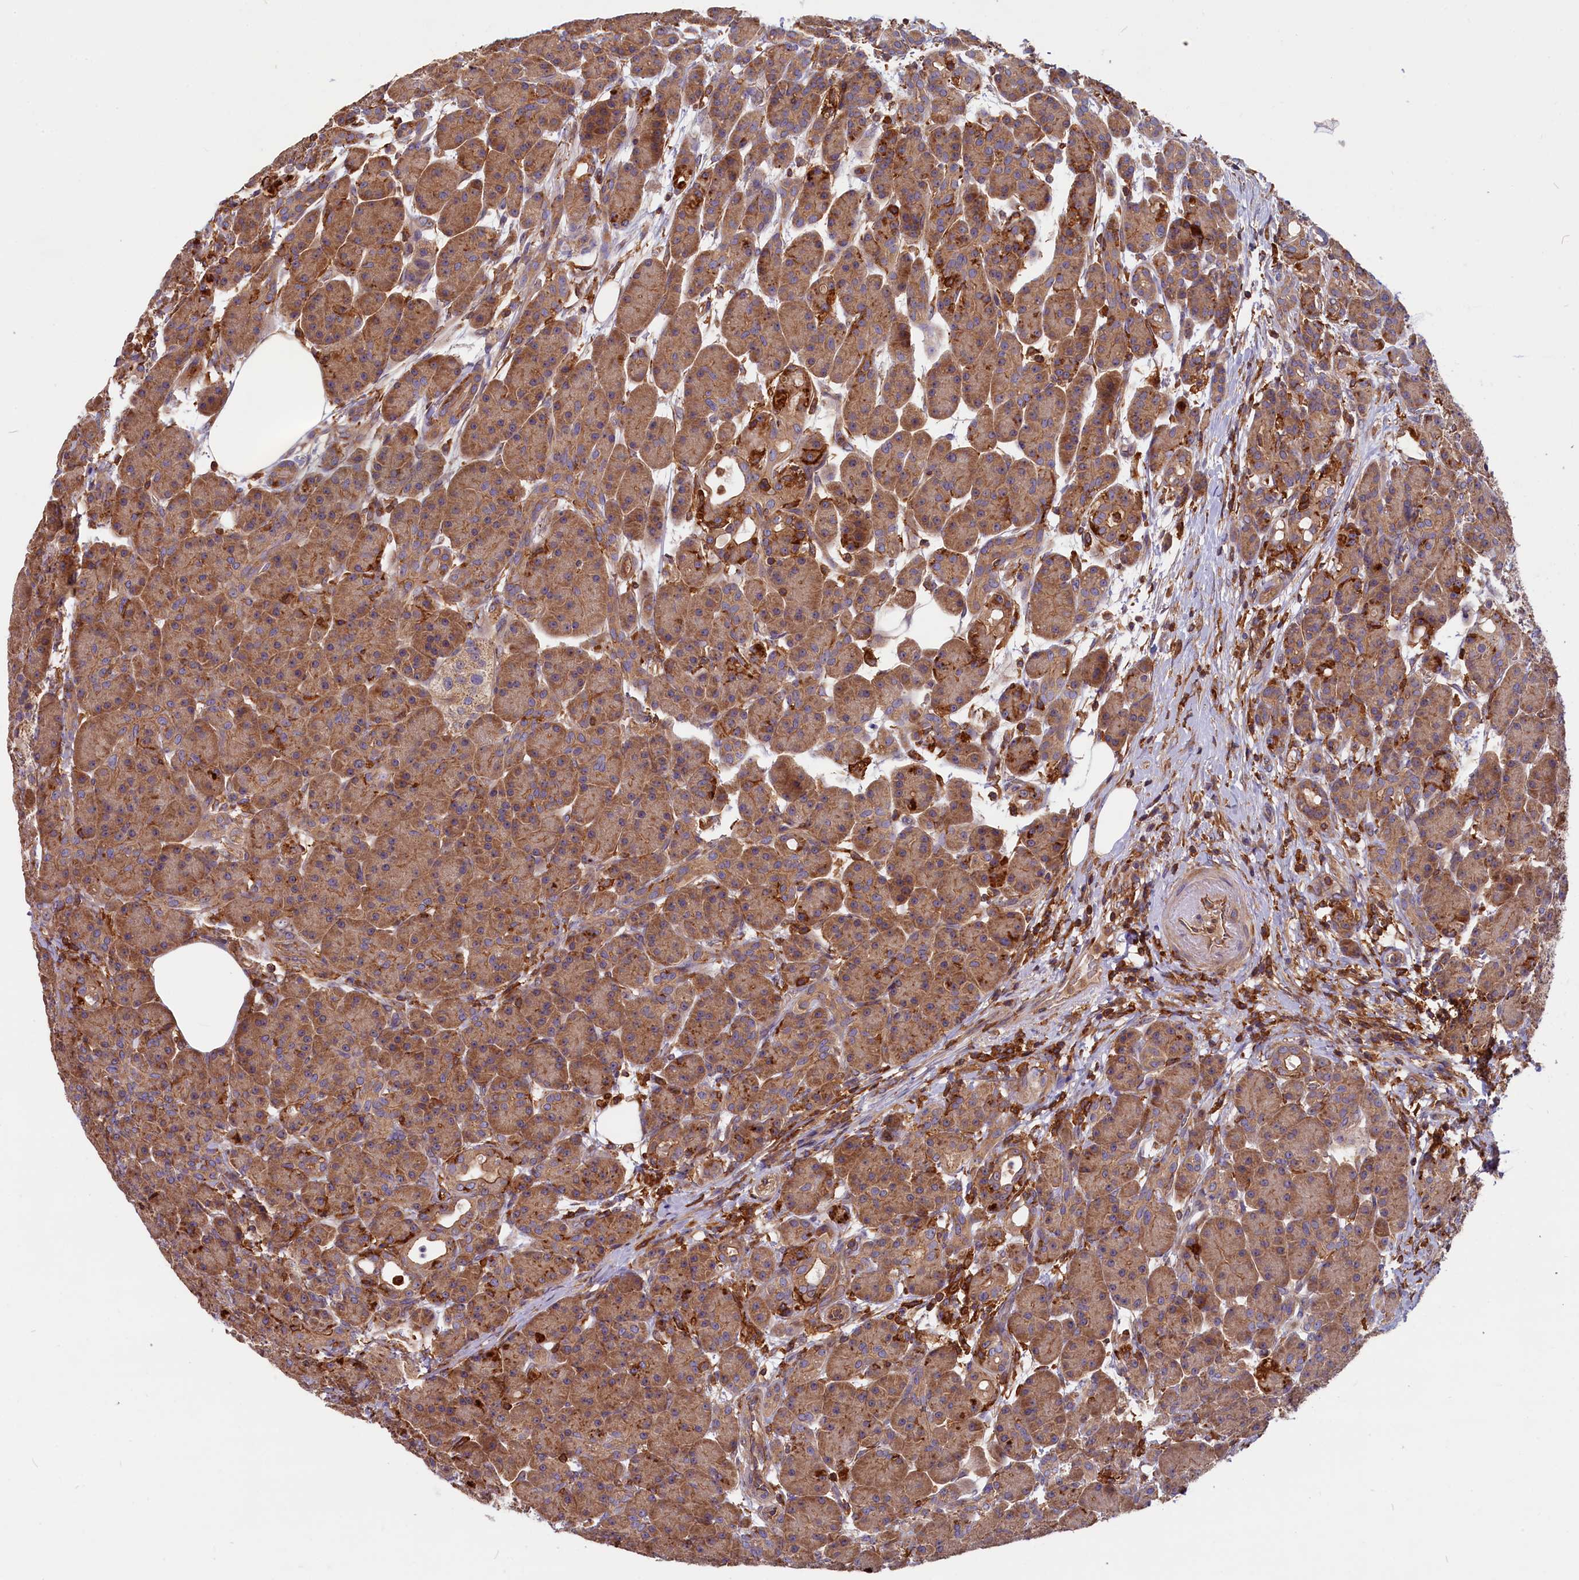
{"staining": {"intensity": "moderate", "quantity": ">75%", "location": "cytoplasmic/membranous"}, "tissue": "pancreas", "cell_type": "Exocrine glandular cells", "image_type": "normal", "snomed": [{"axis": "morphology", "description": "Normal tissue, NOS"}, {"axis": "topography", "description": "Pancreas"}], "caption": "DAB immunohistochemical staining of benign pancreas displays moderate cytoplasmic/membranous protein positivity in about >75% of exocrine glandular cells.", "gene": "MYO9B", "patient": {"sex": "male", "age": 63}}